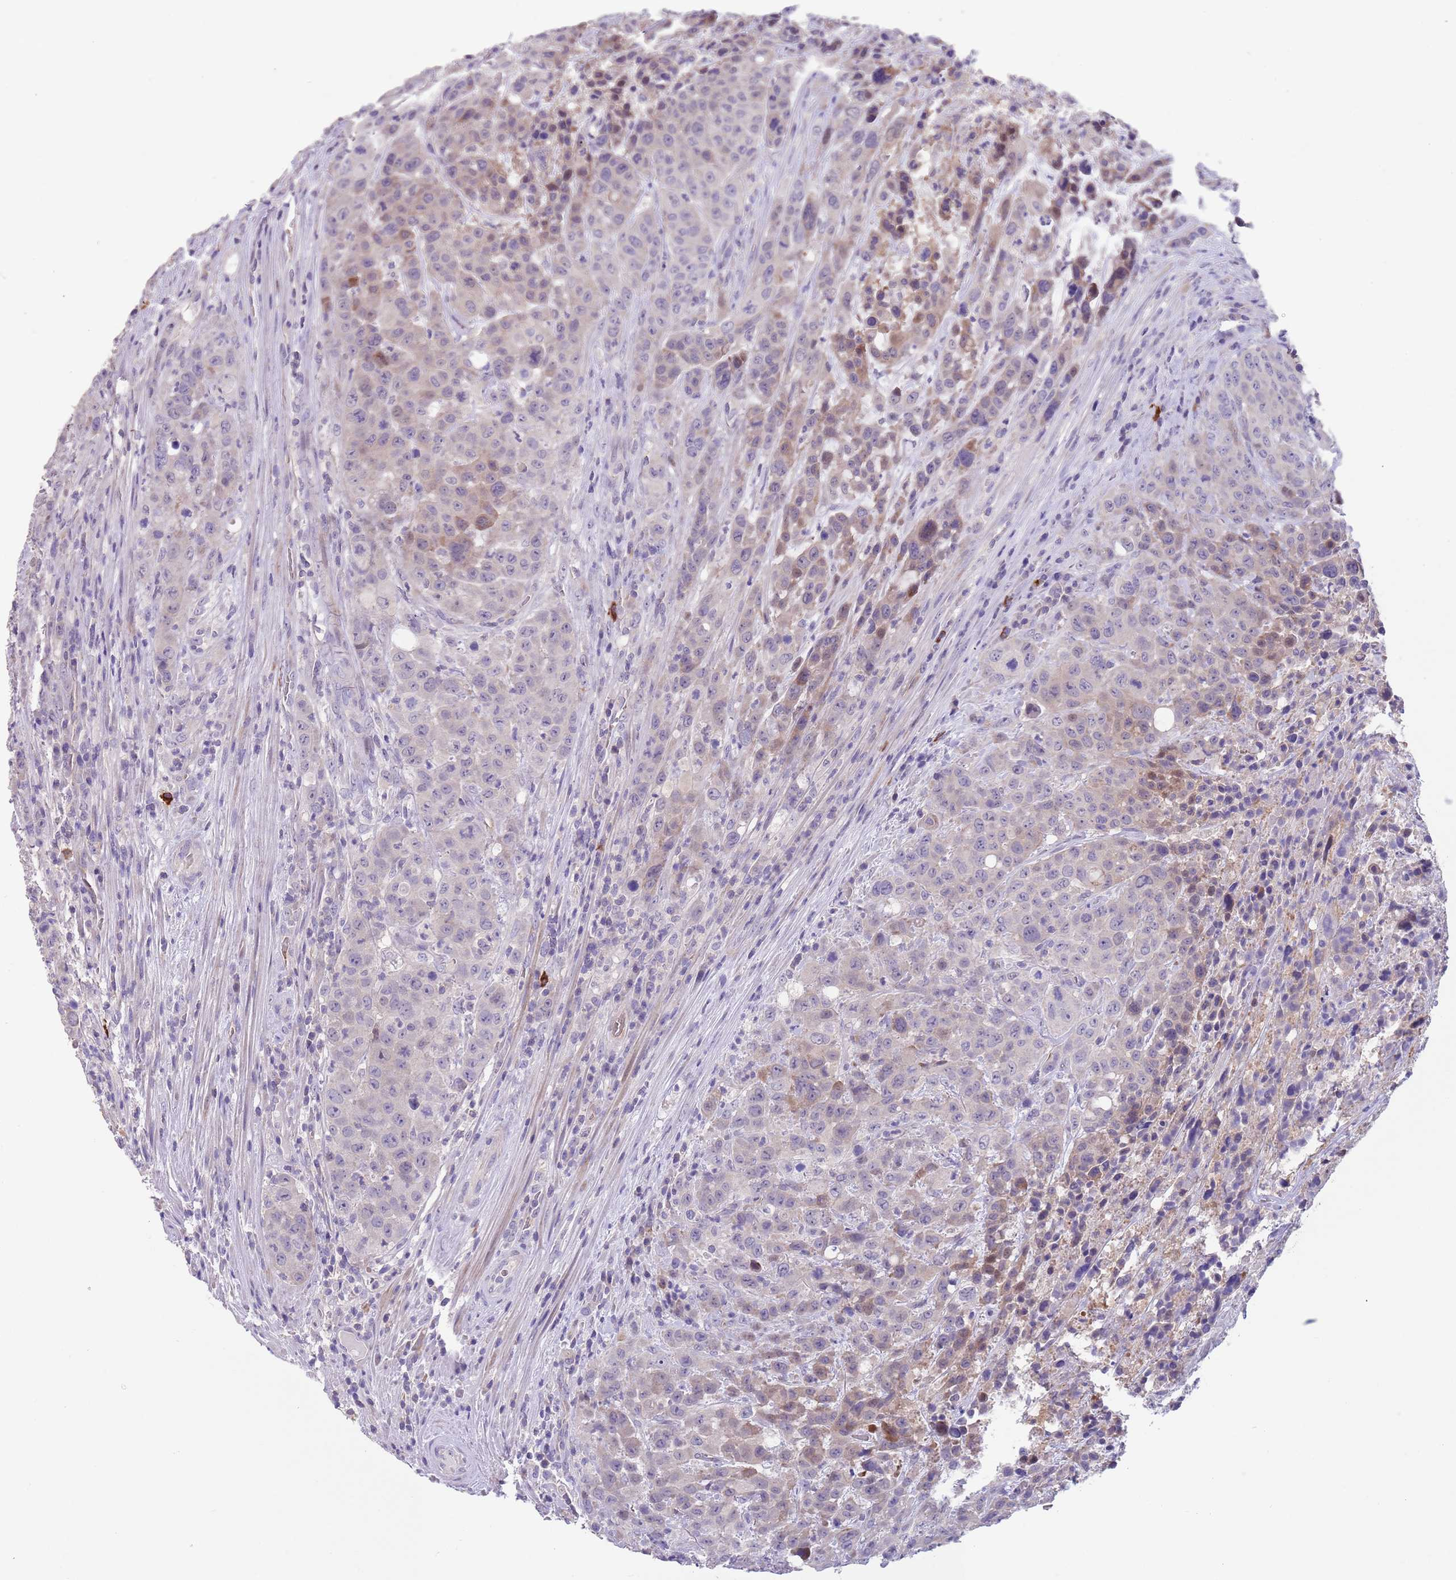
{"staining": {"intensity": "moderate", "quantity": "<25%", "location": "cytoplasmic/membranous"}, "tissue": "colorectal cancer", "cell_type": "Tumor cells", "image_type": "cancer", "snomed": [{"axis": "morphology", "description": "Adenocarcinoma, NOS"}, {"axis": "topography", "description": "Colon"}], "caption": "Immunohistochemical staining of colorectal cancer (adenocarcinoma) reveals low levels of moderate cytoplasmic/membranous expression in about <25% of tumor cells. (Brightfield microscopy of DAB IHC at high magnification).", "gene": "ZNF14", "patient": {"sex": "male", "age": 62}}